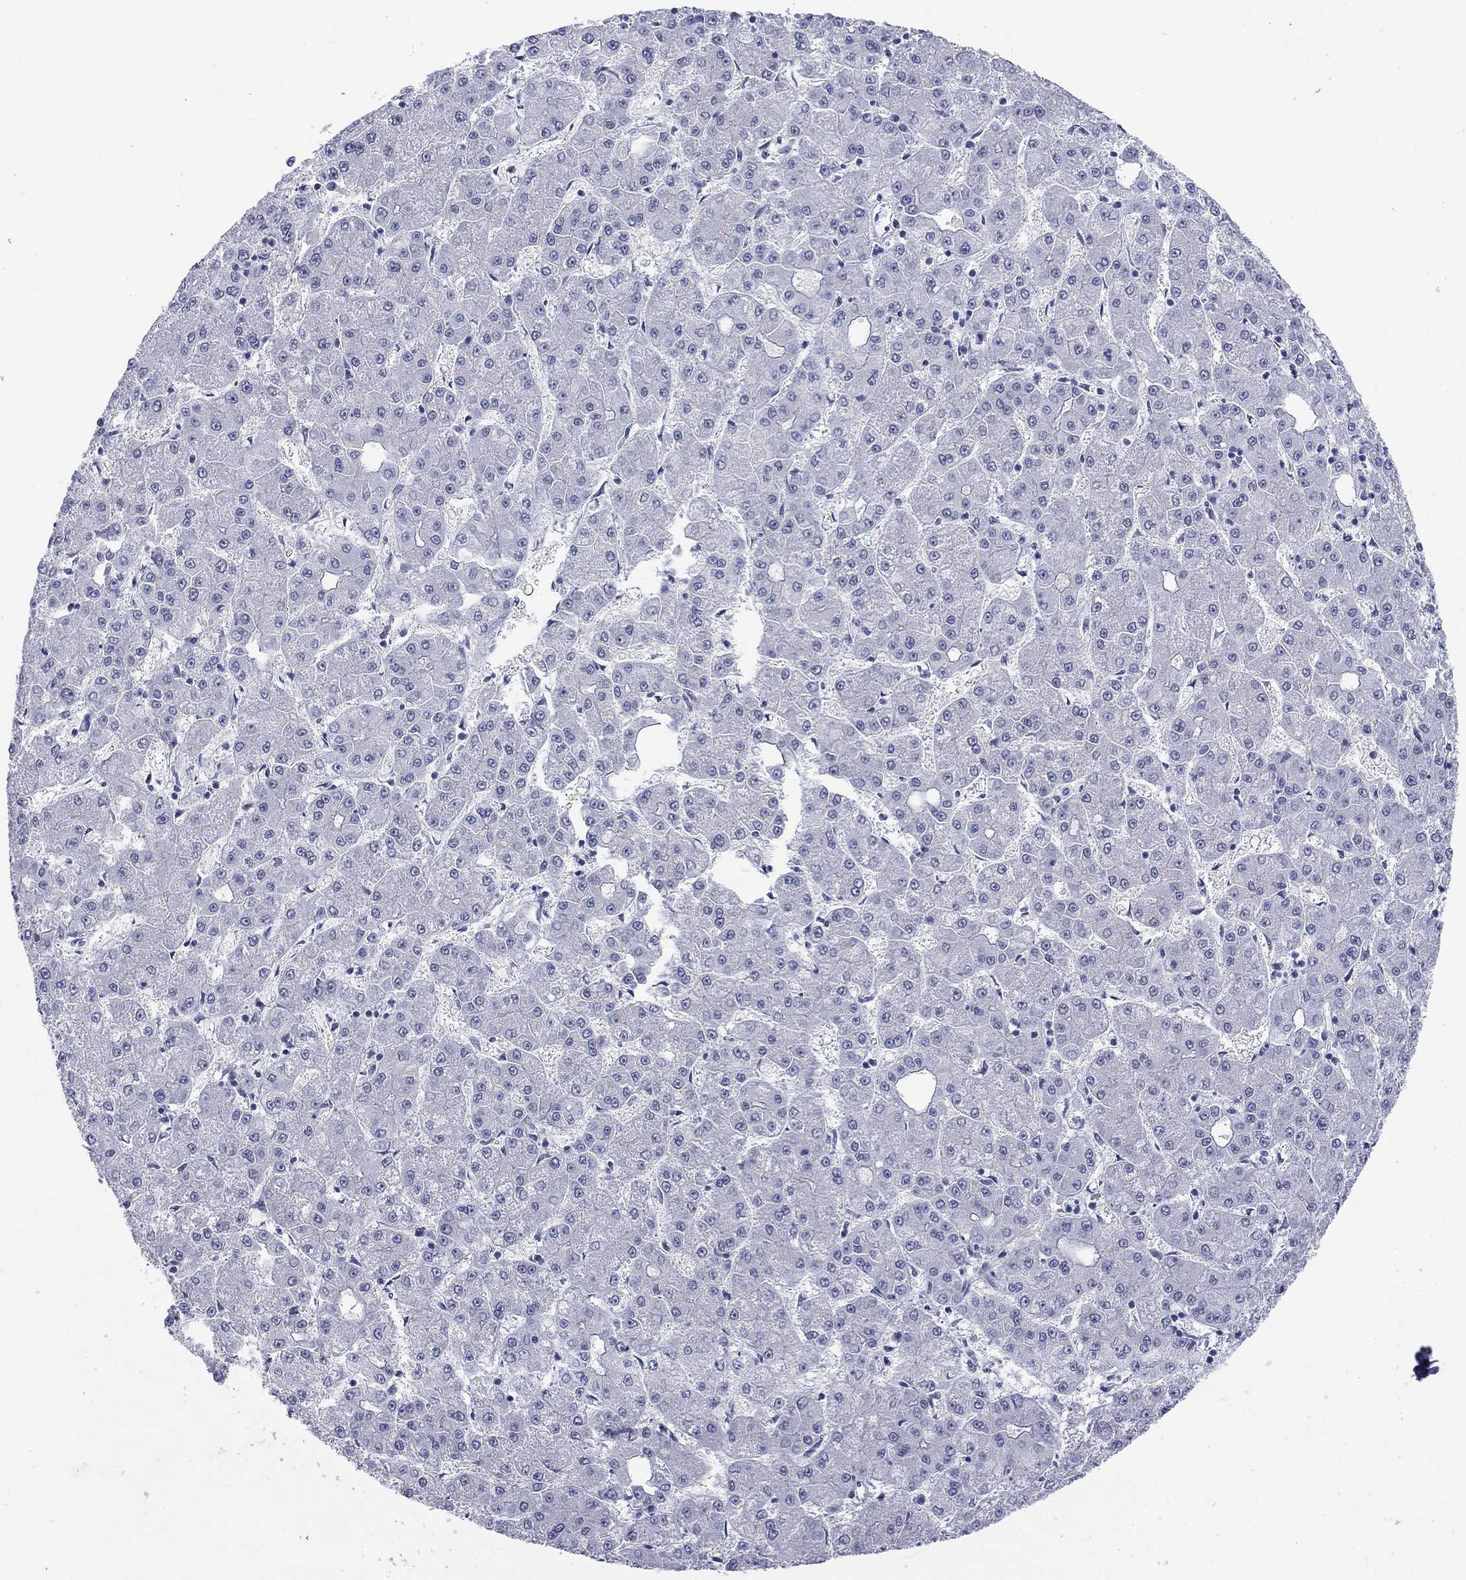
{"staining": {"intensity": "negative", "quantity": "none", "location": "none"}, "tissue": "liver cancer", "cell_type": "Tumor cells", "image_type": "cancer", "snomed": [{"axis": "morphology", "description": "Carcinoma, Hepatocellular, NOS"}, {"axis": "topography", "description": "Liver"}], "caption": "This is an IHC image of human hepatocellular carcinoma (liver). There is no staining in tumor cells.", "gene": "ECEL1", "patient": {"sex": "male", "age": 73}}